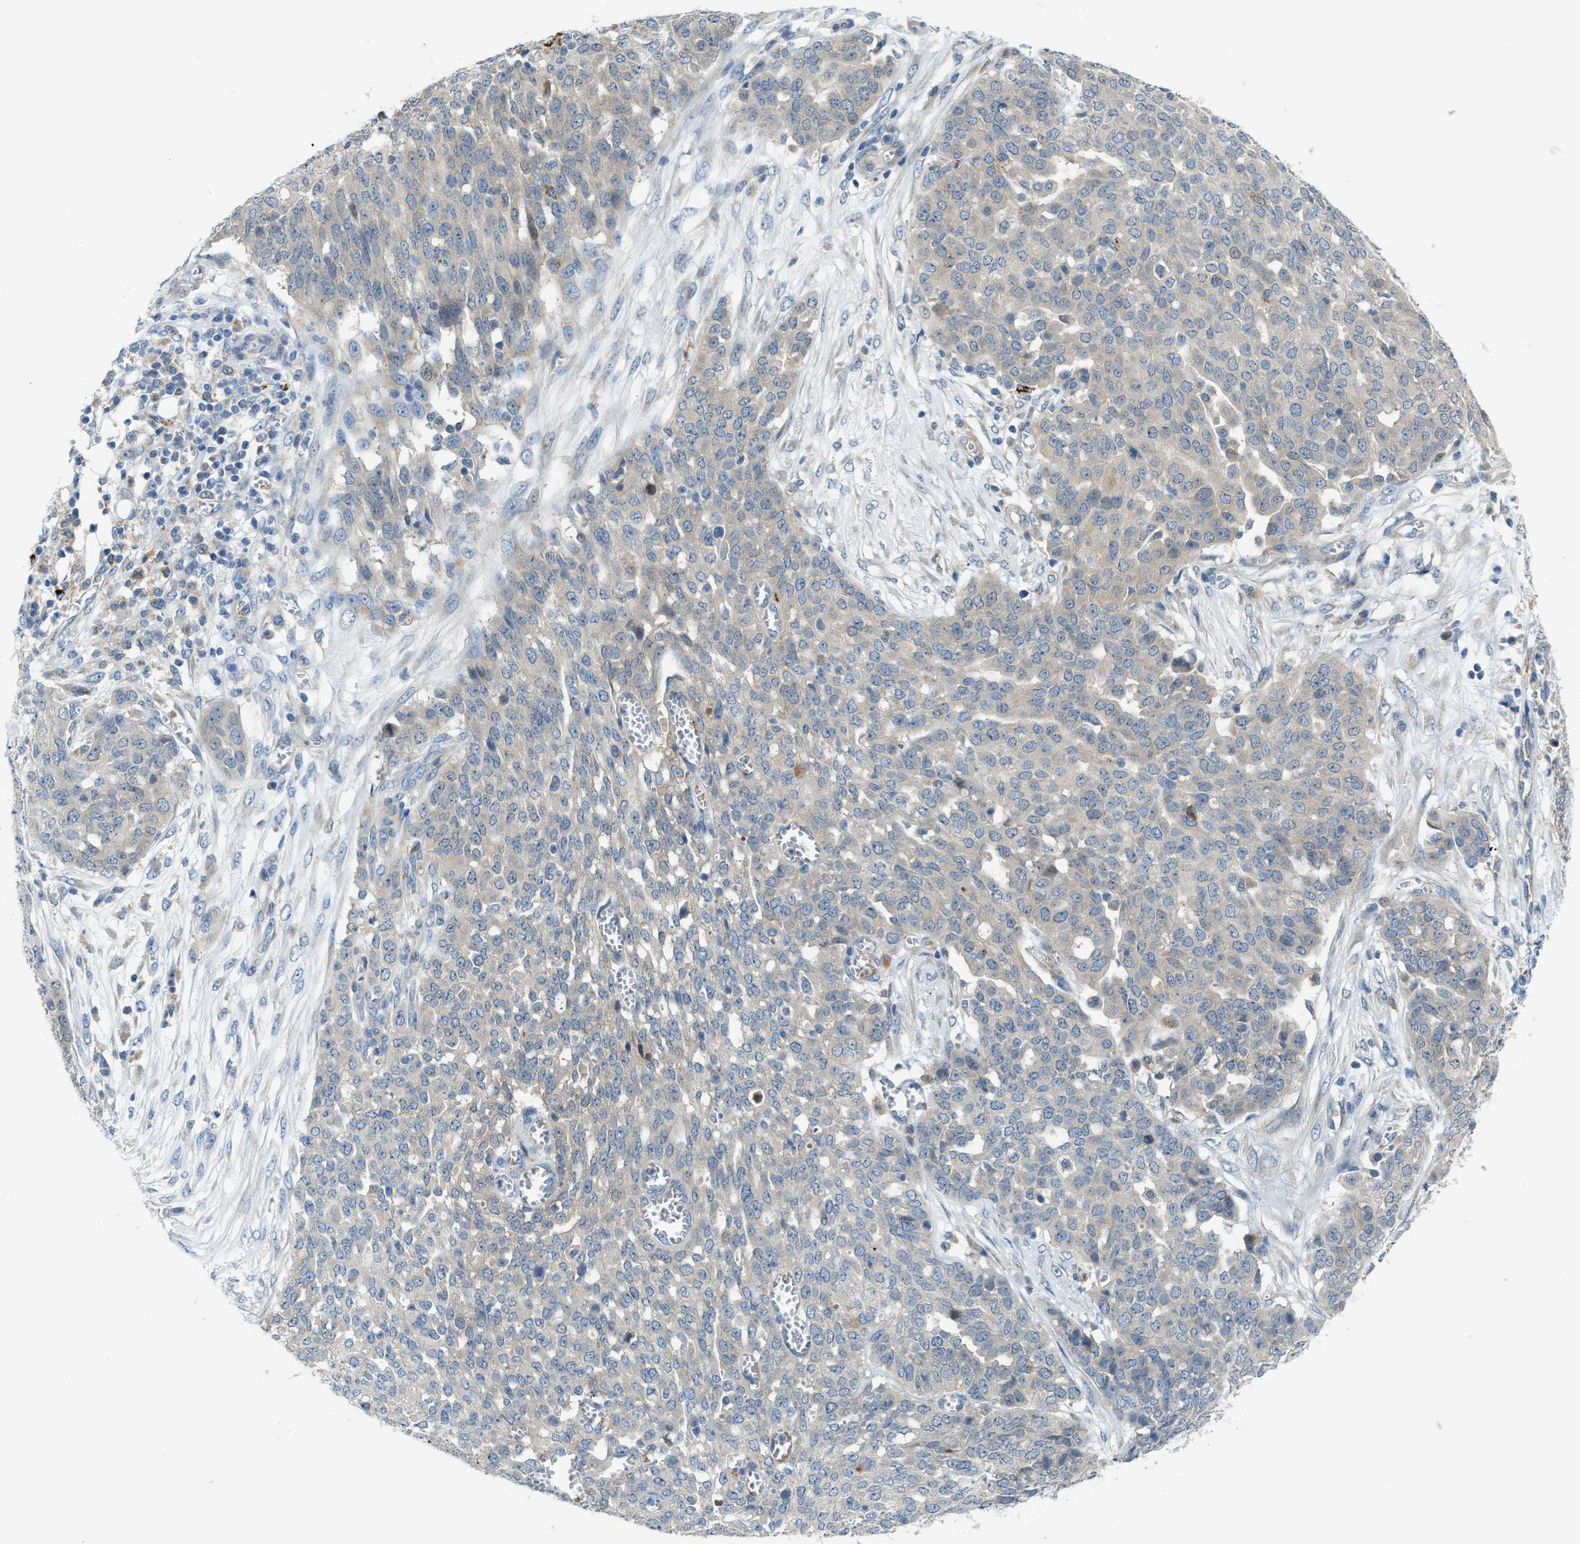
{"staining": {"intensity": "negative", "quantity": "none", "location": "none"}, "tissue": "ovarian cancer", "cell_type": "Tumor cells", "image_type": "cancer", "snomed": [{"axis": "morphology", "description": "Cystadenocarcinoma, serous, NOS"}, {"axis": "topography", "description": "Soft tissue"}, {"axis": "topography", "description": "Ovary"}], "caption": "This is an immunohistochemistry photomicrograph of ovarian cancer (serous cystadenocarcinoma). There is no expression in tumor cells.", "gene": "KLHDC10", "patient": {"sex": "female", "age": 57}}